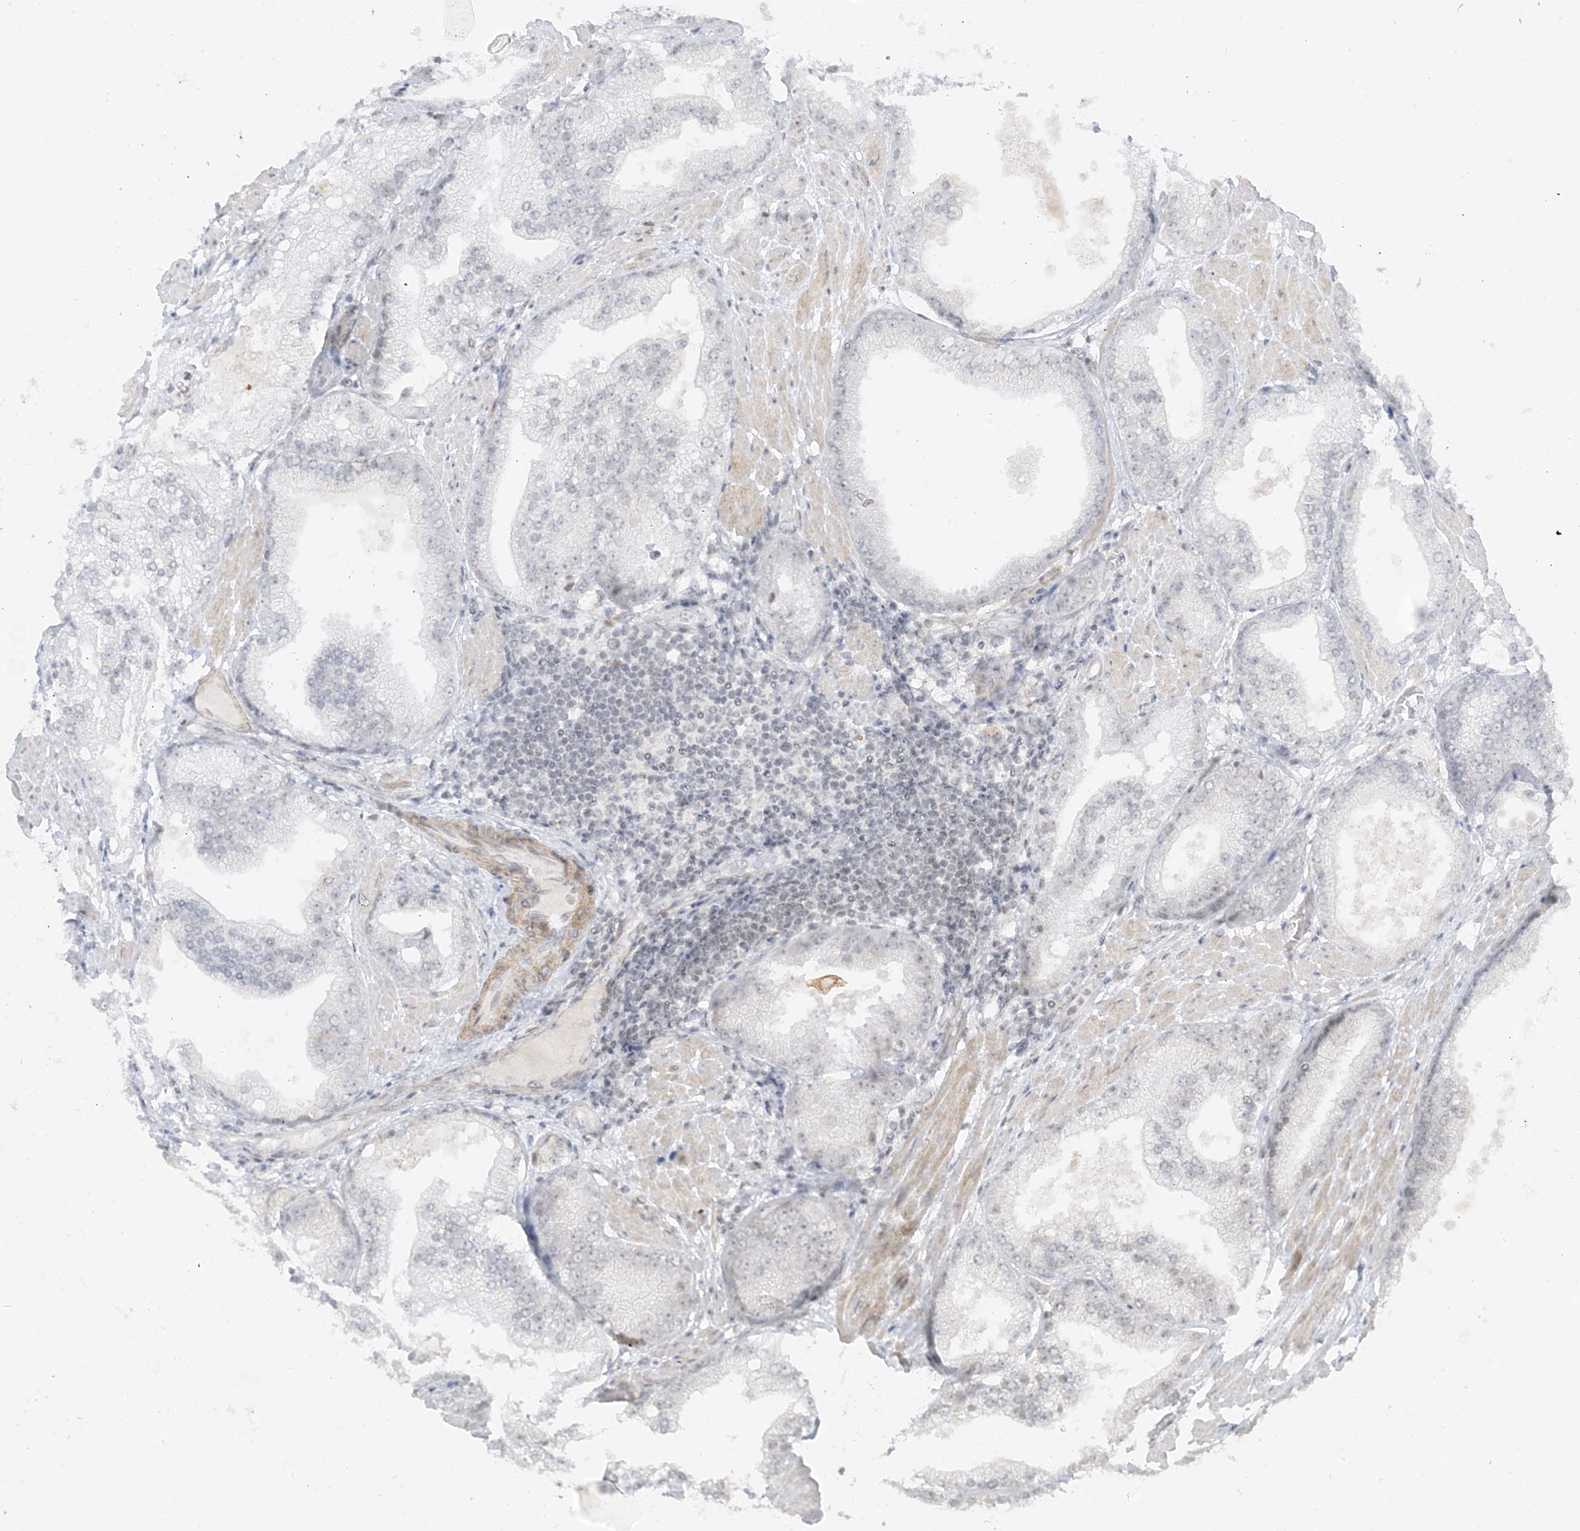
{"staining": {"intensity": "negative", "quantity": "none", "location": "none"}, "tissue": "prostate cancer", "cell_type": "Tumor cells", "image_type": "cancer", "snomed": [{"axis": "morphology", "description": "Adenocarcinoma, Low grade"}, {"axis": "topography", "description": "Prostate"}], "caption": "Immunohistochemical staining of human prostate cancer (adenocarcinoma (low-grade)) exhibits no significant positivity in tumor cells. (Immunohistochemistry (ihc), brightfield microscopy, high magnification).", "gene": "METAP1D", "patient": {"sex": "male", "age": 67}}